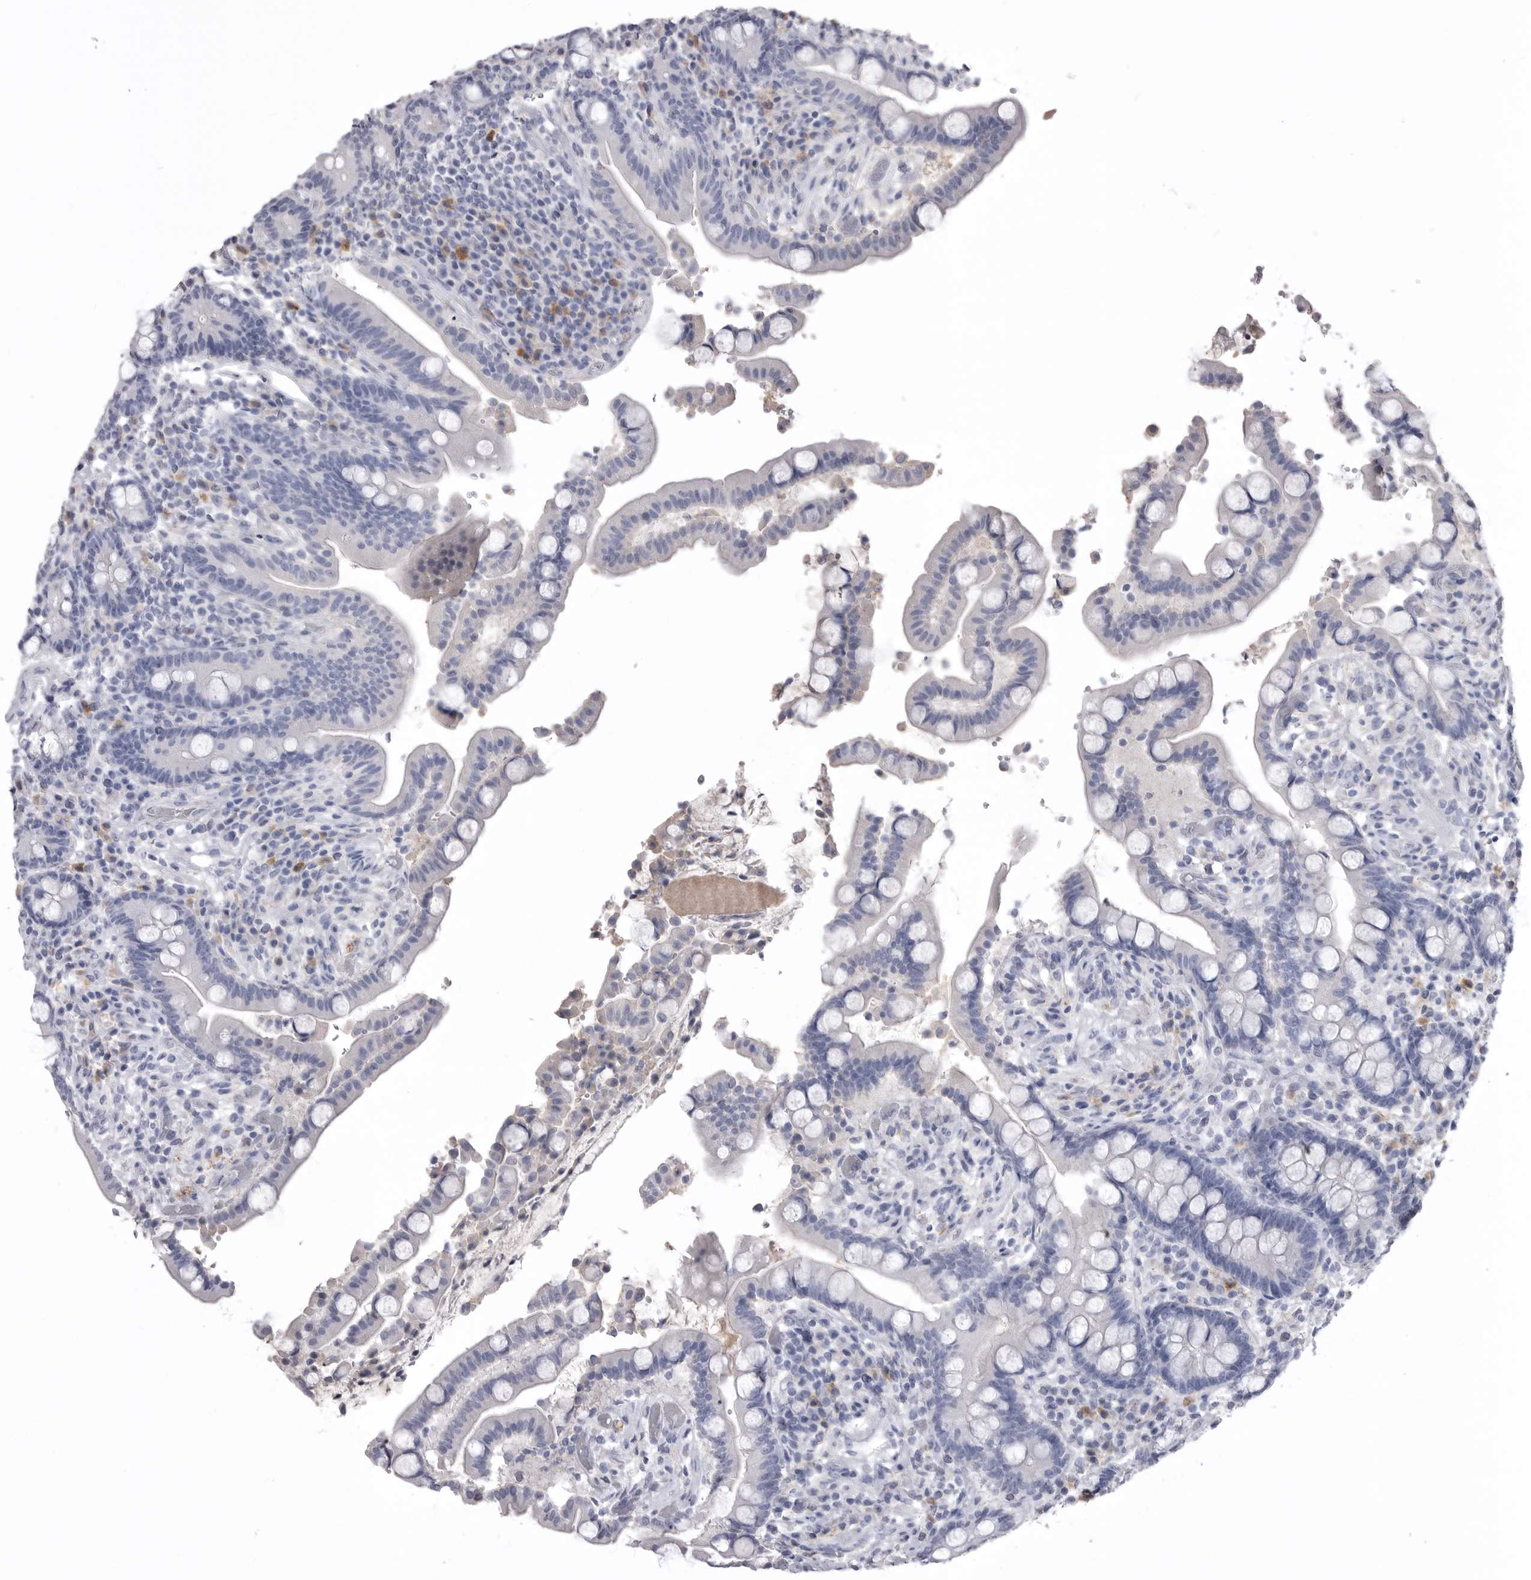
{"staining": {"intensity": "negative", "quantity": "none", "location": "none"}, "tissue": "colon", "cell_type": "Endothelial cells", "image_type": "normal", "snomed": [{"axis": "morphology", "description": "Normal tissue, NOS"}, {"axis": "topography", "description": "Colon"}], "caption": "Protein analysis of benign colon reveals no significant expression in endothelial cells.", "gene": "AHSG", "patient": {"sex": "male", "age": 73}}